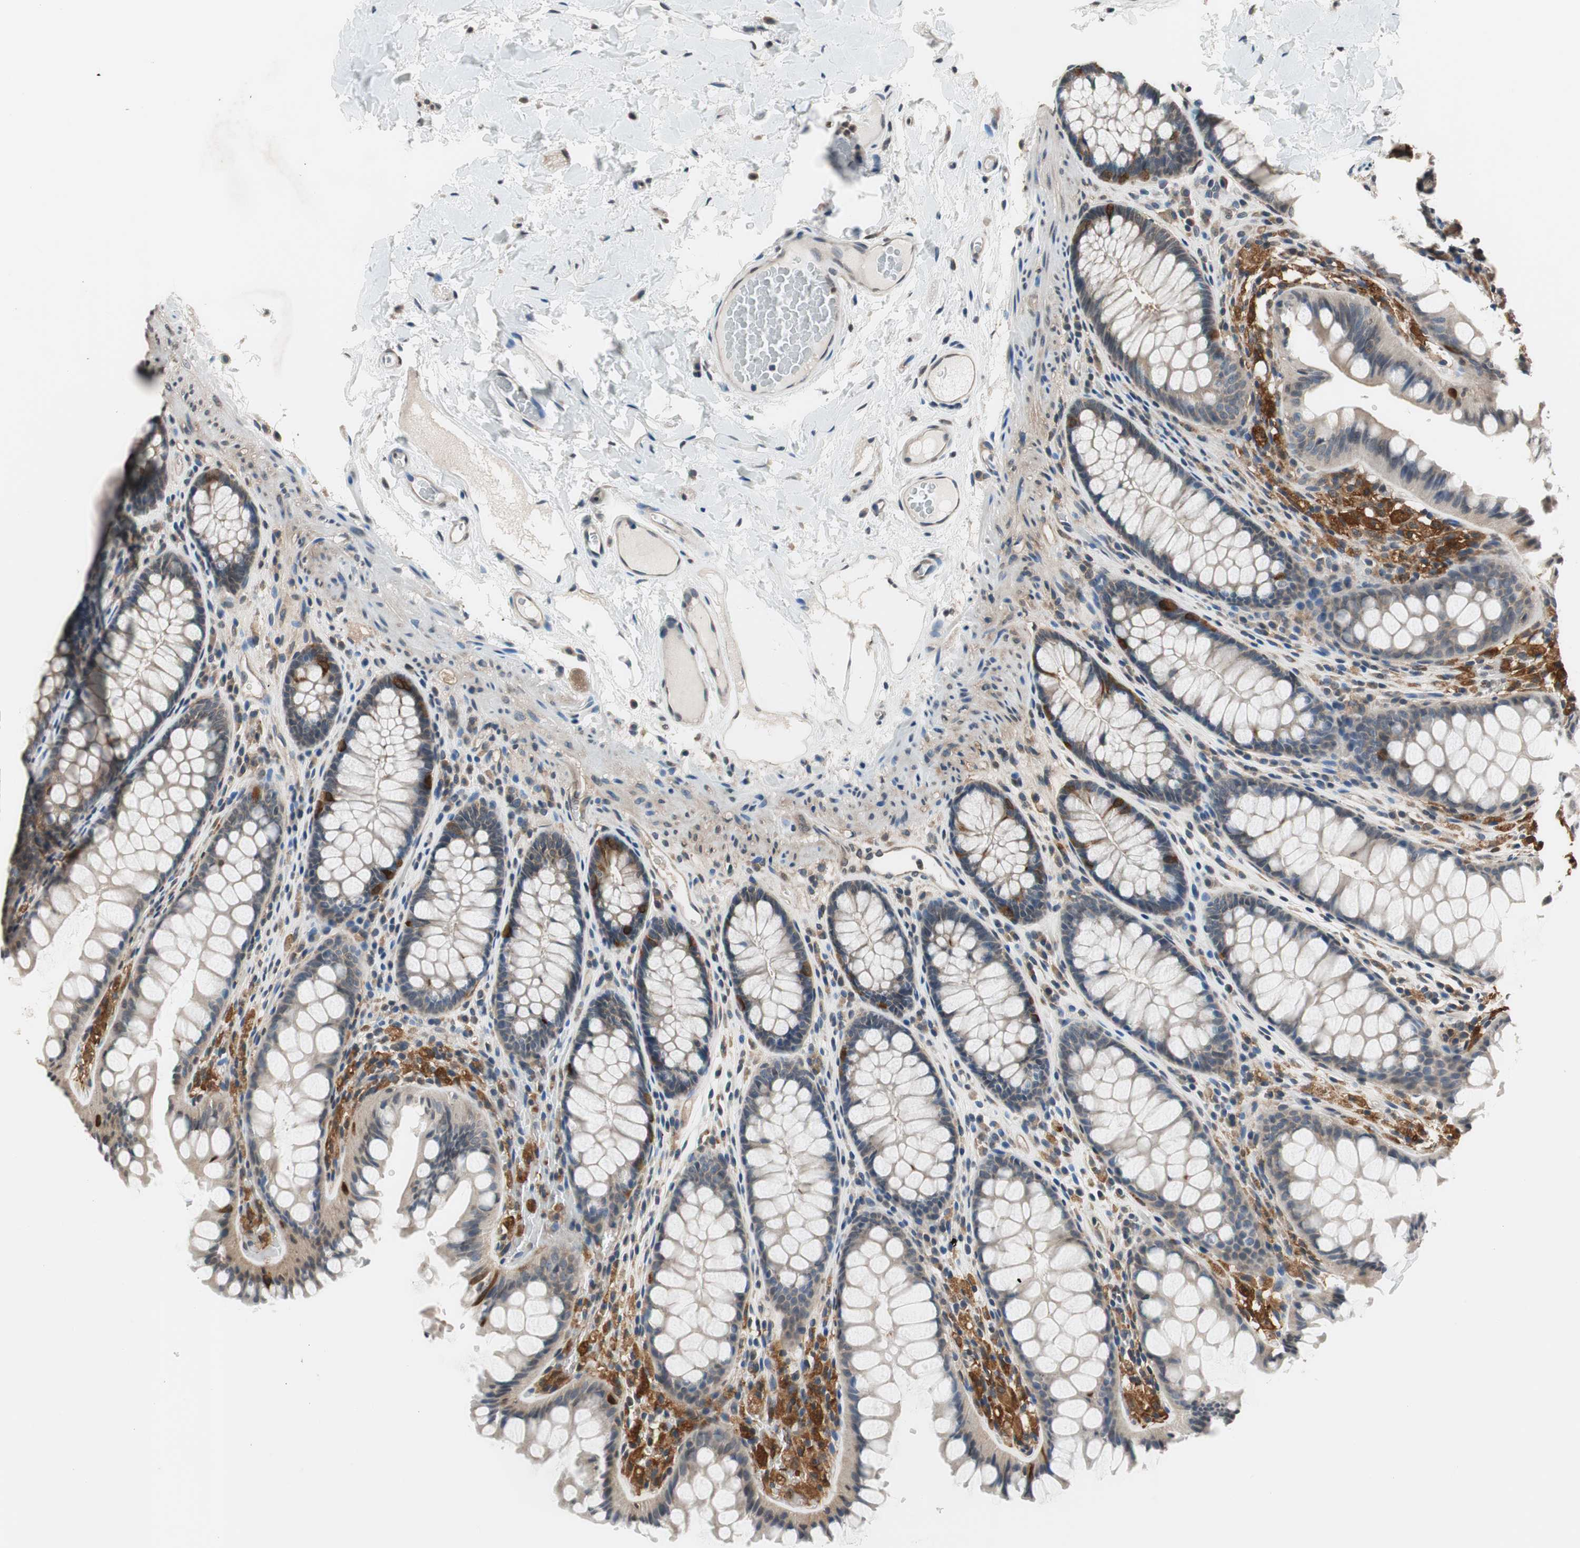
{"staining": {"intensity": "weak", "quantity": "25%-75%", "location": "cytoplasmic/membranous"}, "tissue": "colon", "cell_type": "Endothelial cells", "image_type": "normal", "snomed": [{"axis": "morphology", "description": "Normal tissue, NOS"}, {"axis": "topography", "description": "Colon"}], "caption": "Normal colon displays weak cytoplasmic/membranous positivity in about 25%-75% of endothelial cells The protein of interest is stained brown, and the nuclei are stained in blue (DAB IHC with brightfield microscopy, high magnification)..", "gene": "GCLC", "patient": {"sex": "female", "age": 55}}